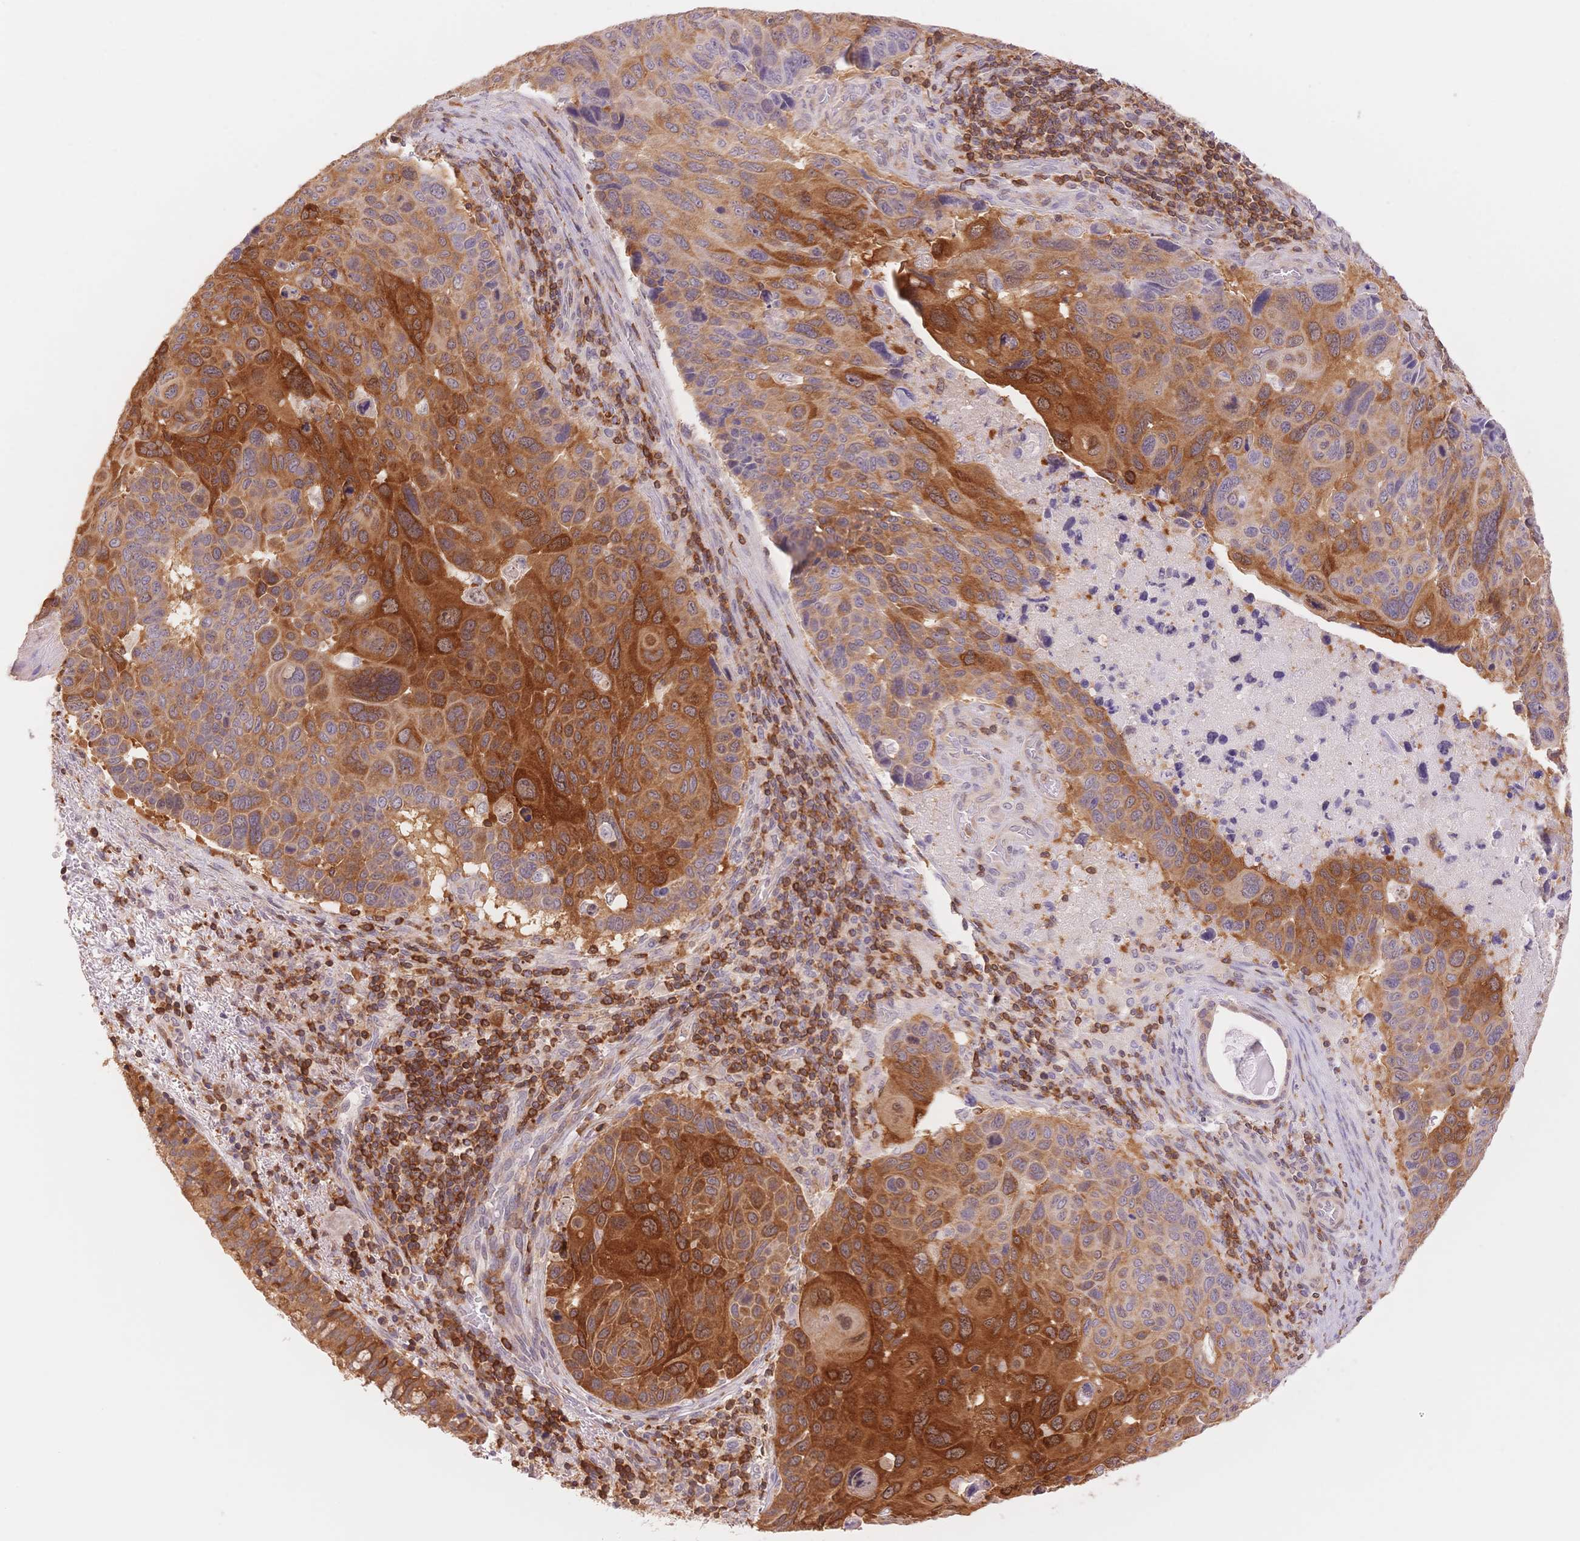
{"staining": {"intensity": "strong", "quantity": "25%-75%", "location": "cytoplasmic/membranous"}, "tissue": "lung cancer", "cell_type": "Tumor cells", "image_type": "cancer", "snomed": [{"axis": "morphology", "description": "Squamous cell carcinoma, NOS"}, {"axis": "topography", "description": "Lung"}], "caption": "Brown immunohistochemical staining in lung cancer reveals strong cytoplasmic/membranous expression in approximately 25%-75% of tumor cells.", "gene": "STK39", "patient": {"sex": "male", "age": 68}}